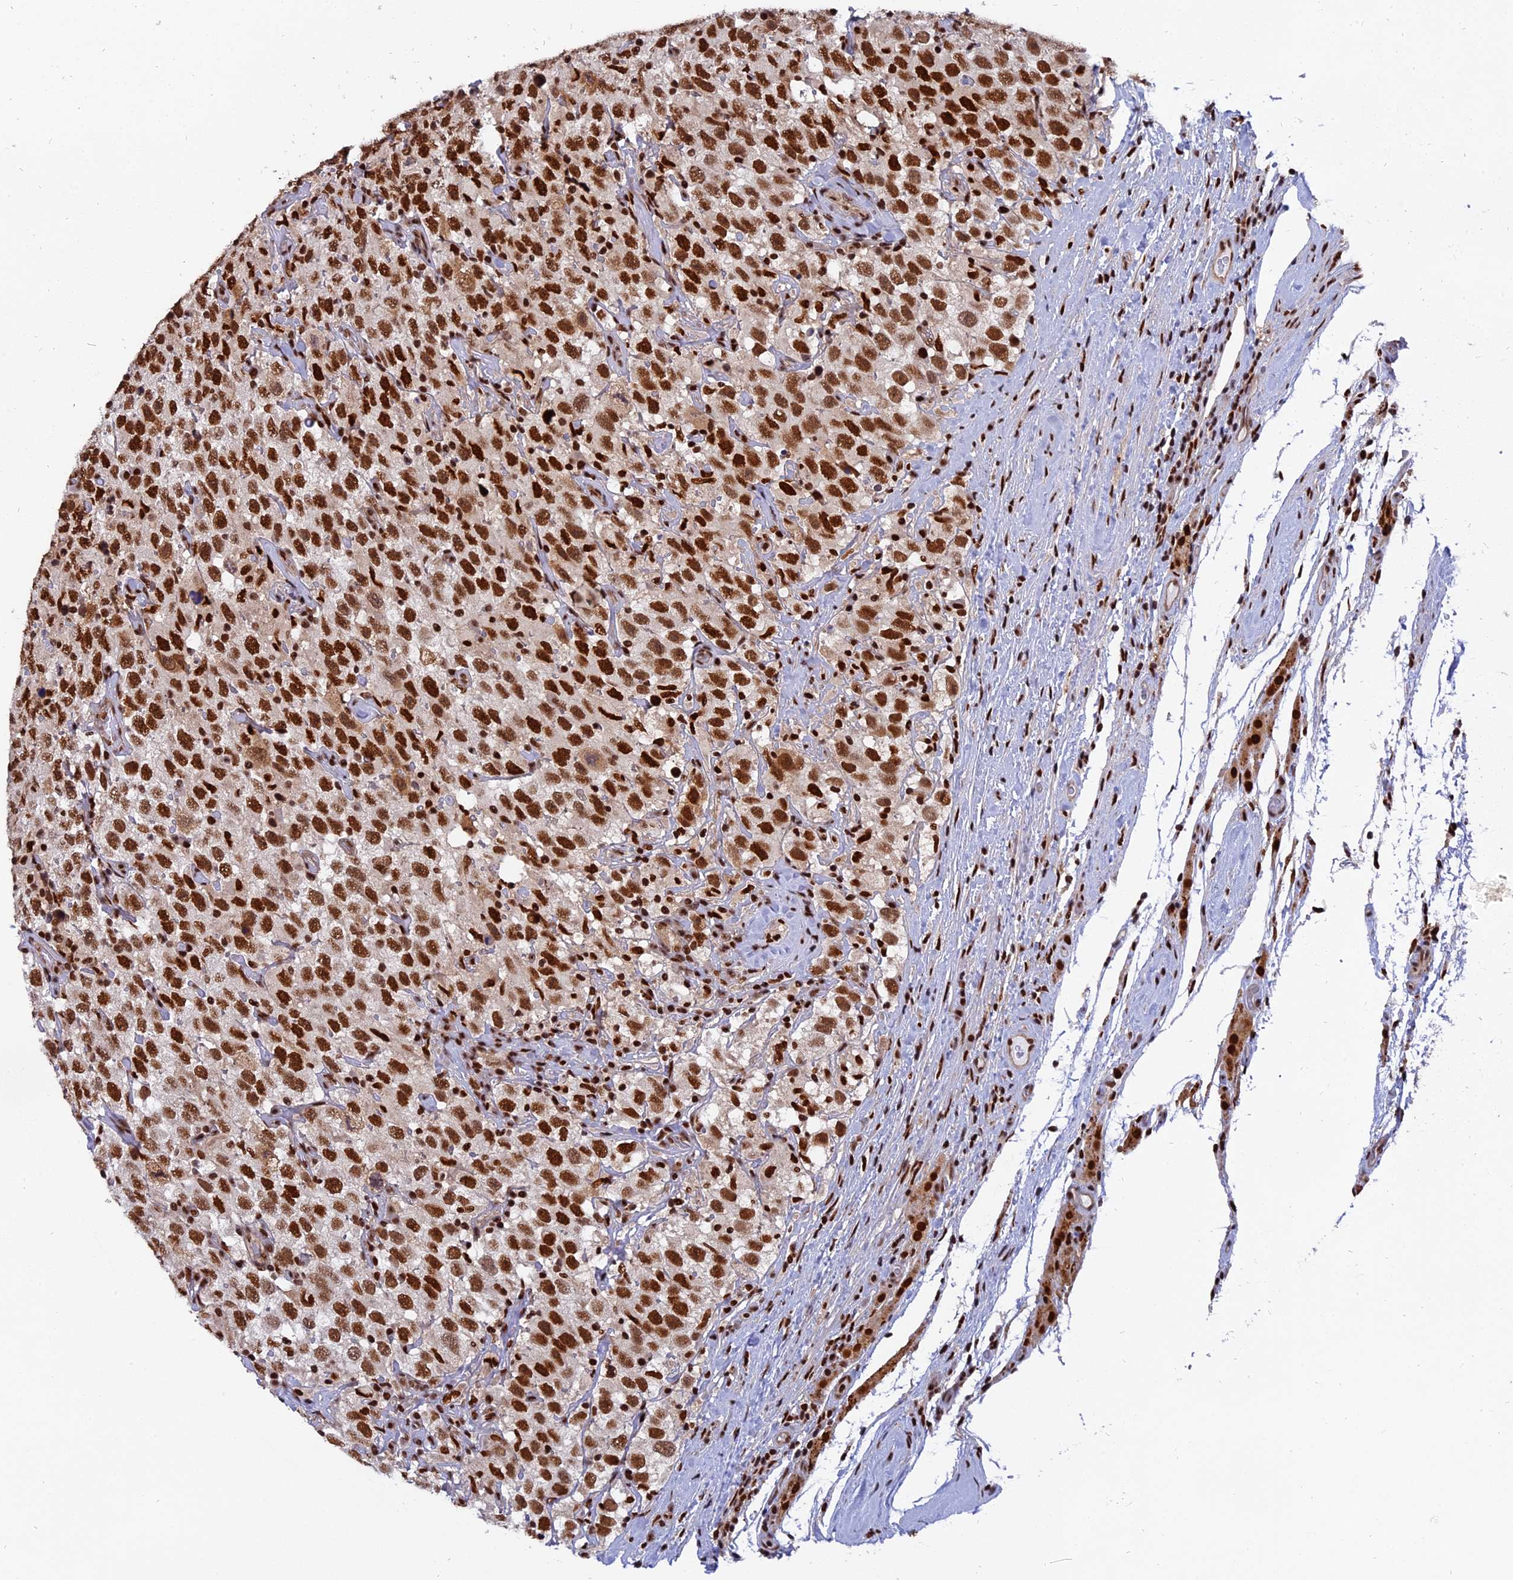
{"staining": {"intensity": "strong", "quantity": ">75%", "location": "nuclear"}, "tissue": "testis cancer", "cell_type": "Tumor cells", "image_type": "cancer", "snomed": [{"axis": "morphology", "description": "Seminoma, NOS"}, {"axis": "topography", "description": "Testis"}], "caption": "An immunohistochemistry (IHC) histopathology image of neoplastic tissue is shown. Protein staining in brown highlights strong nuclear positivity in testis seminoma within tumor cells. The staining was performed using DAB to visualize the protein expression in brown, while the nuclei were stained in blue with hematoxylin (Magnification: 20x).", "gene": "RAMAC", "patient": {"sex": "male", "age": 41}}